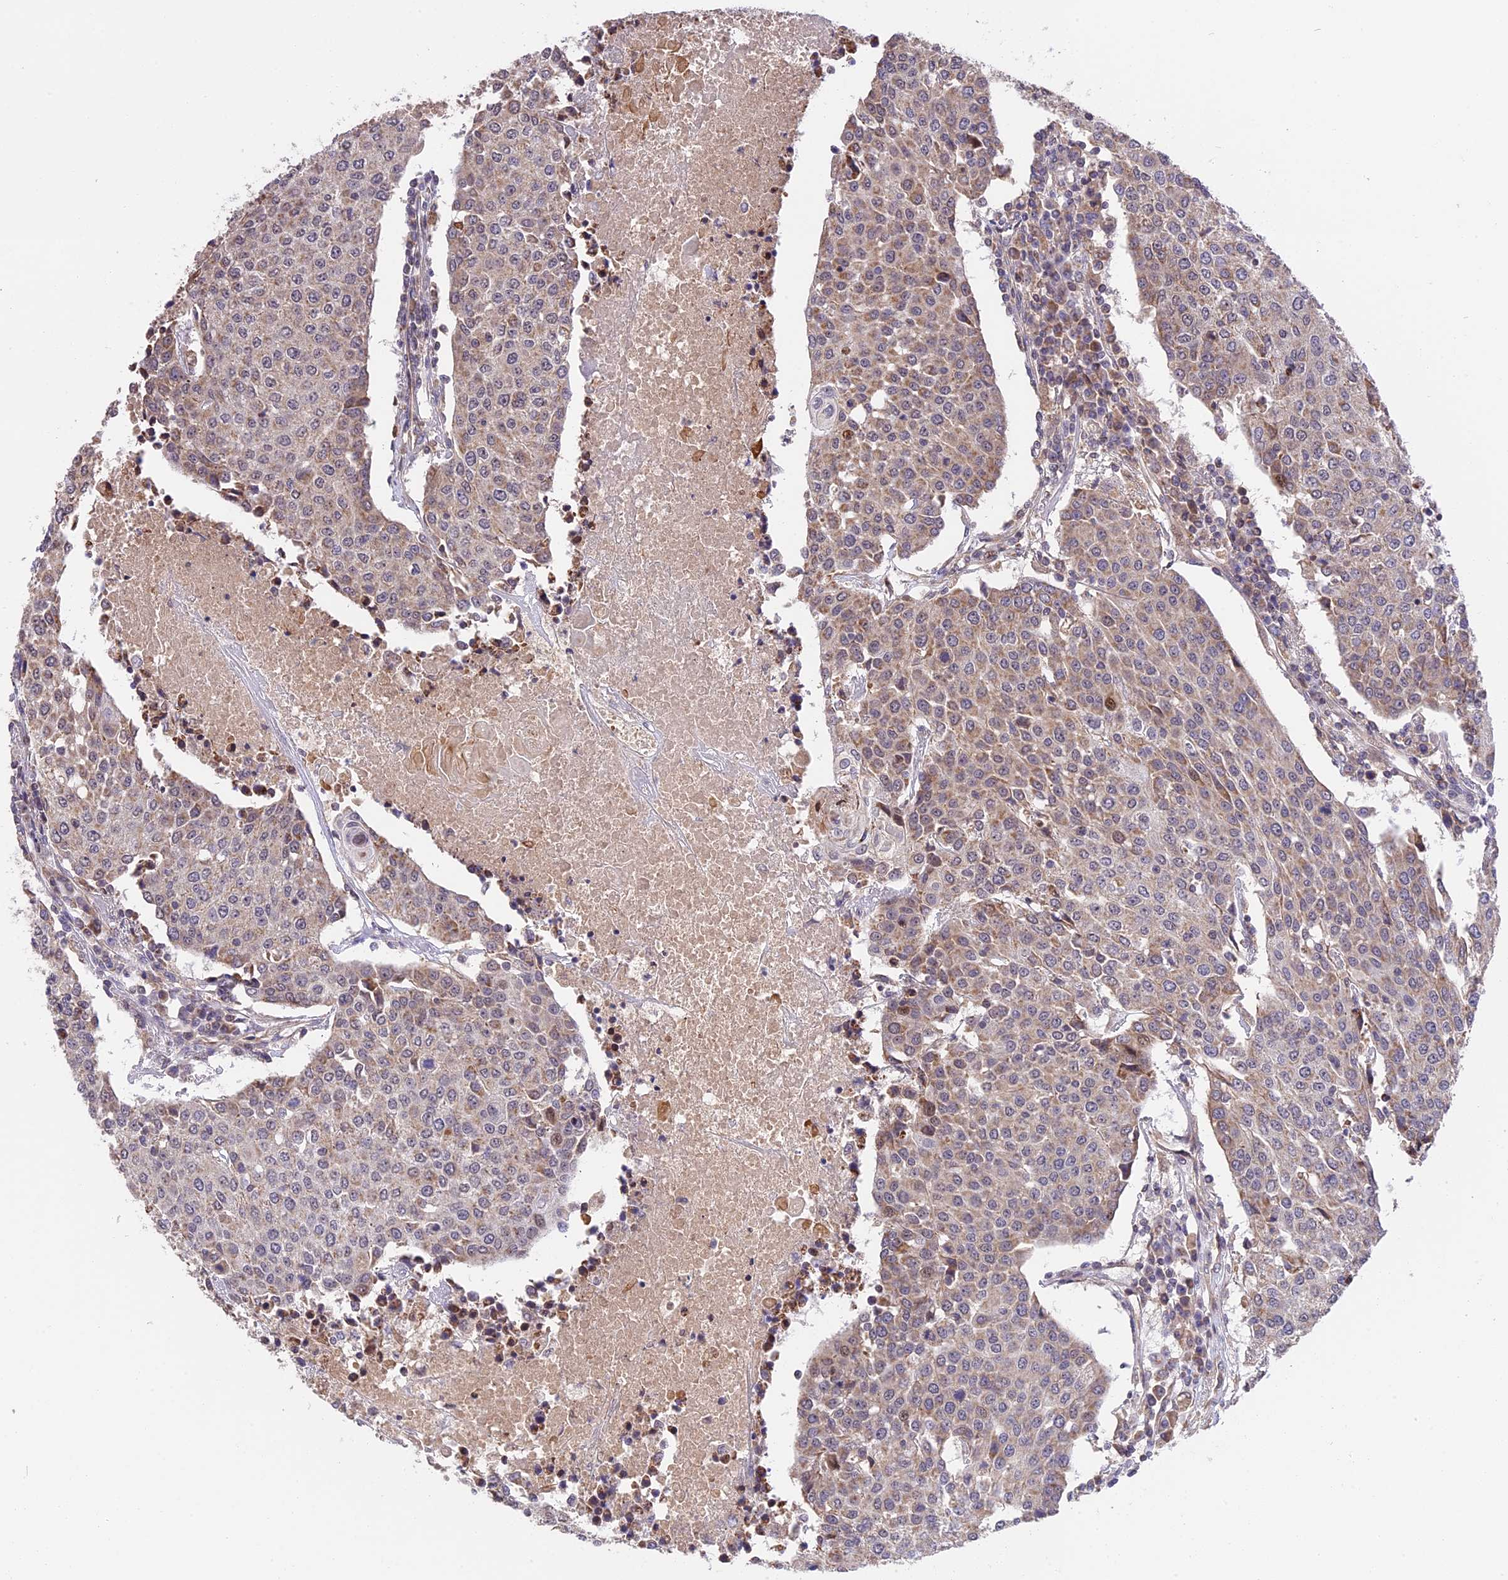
{"staining": {"intensity": "weak", "quantity": "25%-75%", "location": "cytoplasmic/membranous,nuclear"}, "tissue": "urothelial cancer", "cell_type": "Tumor cells", "image_type": "cancer", "snomed": [{"axis": "morphology", "description": "Urothelial carcinoma, High grade"}, {"axis": "topography", "description": "Urinary bladder"}], "caption": "Urothelial cancer stained with DAB (3,3'-diaminobenzidine) immunohistochemistry (IHC) reveals low levels of weak cytoplasmic/membranous and nuclear staining in about 25%-75% of tumor cells. (Brightfield microscopy of DAB IHC at high magnification).", "gene": "RERGL", "patient": {"sex": "female", "age": 85}}